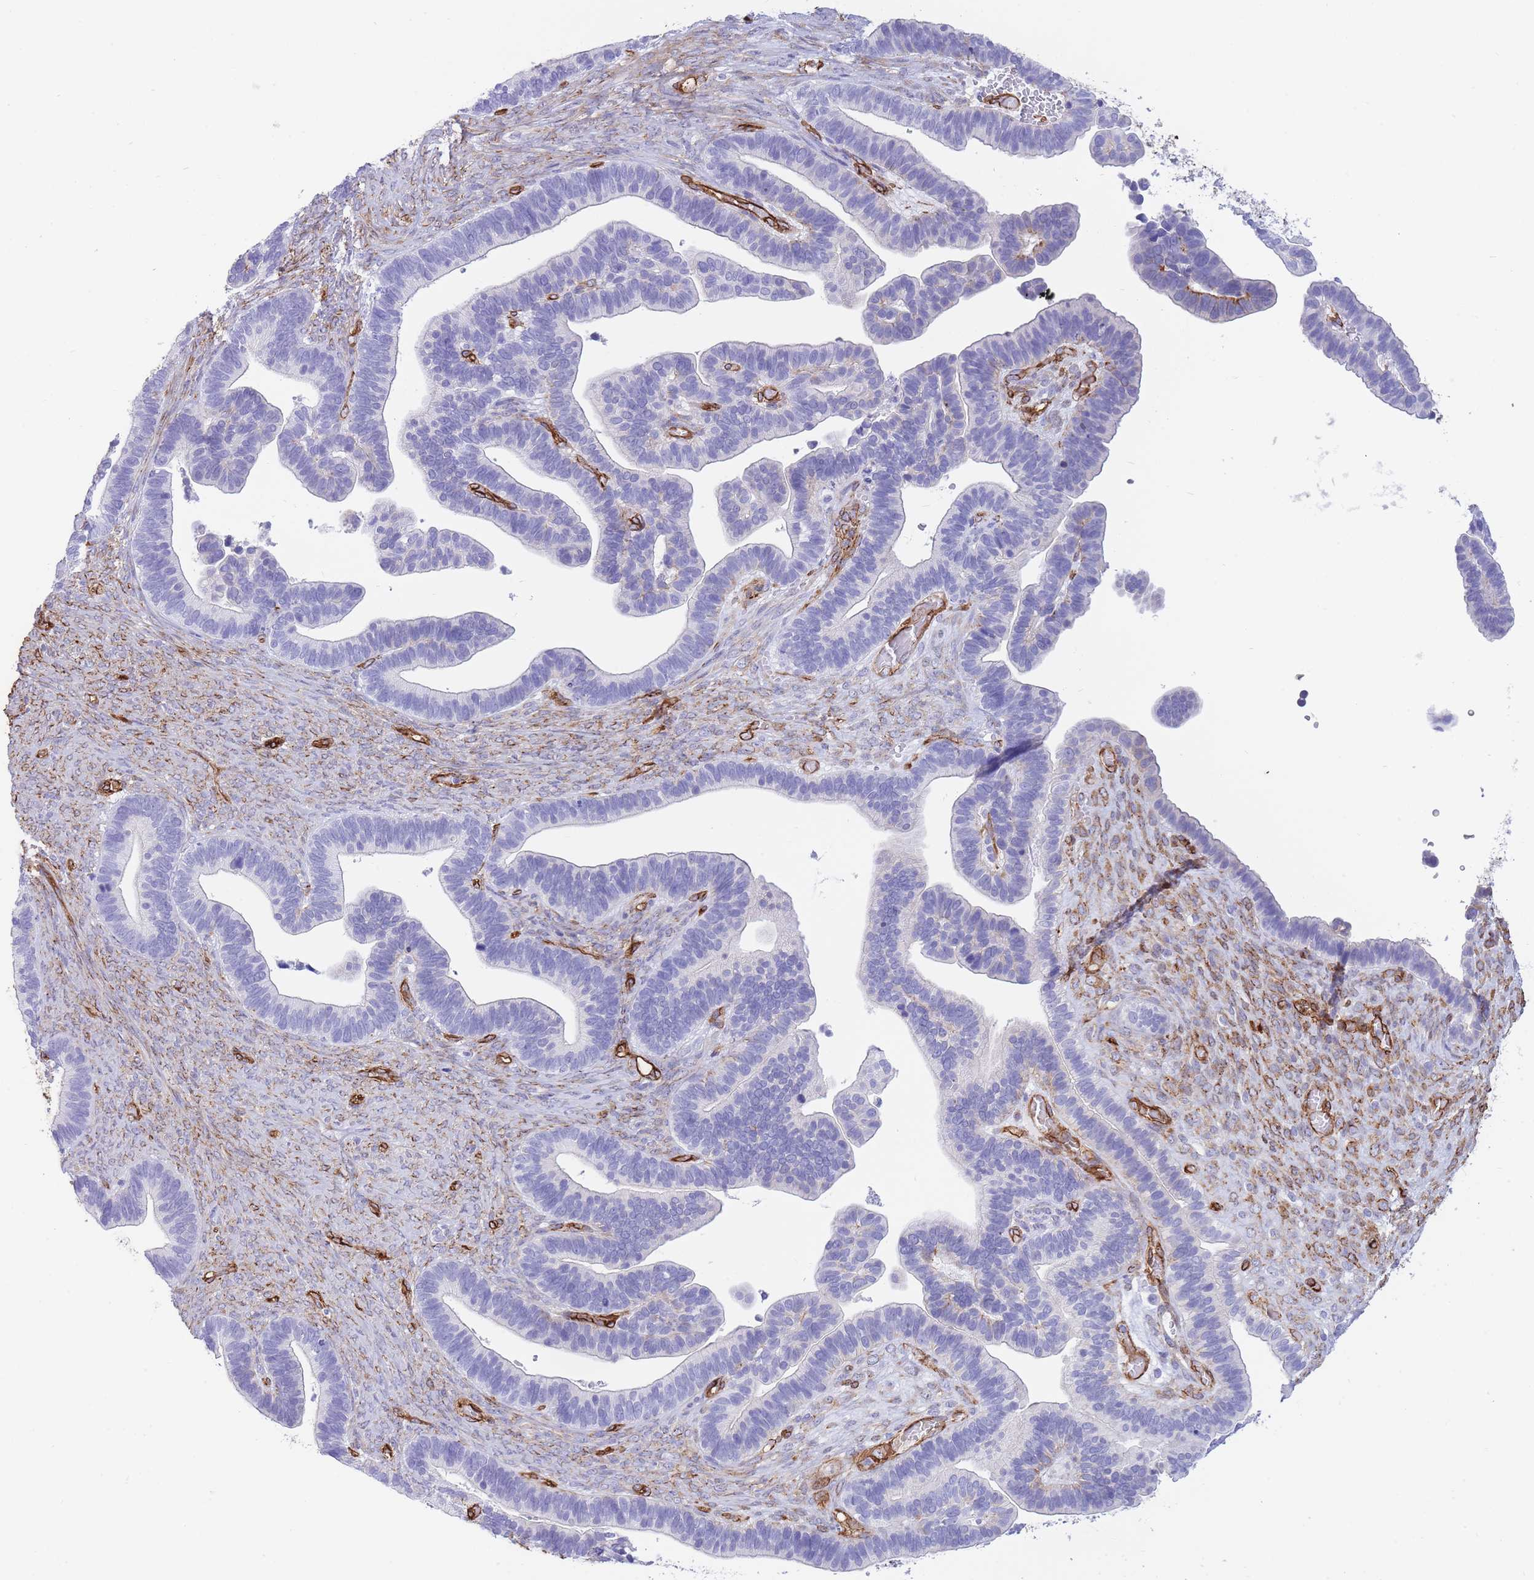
{"staining": {"intensity": "negative", "quantity": "none", "location": "none"}, "tissue": "ovarian cancer", "cell_type": "Tumor cells", "image_type": "cancer", "snomed": [{"axis": "morphology", "description": "Cystadenocarcinoma, serous, NOS"}, {"axis": "topography", "description": "Ovary"}], "caption": "A photomicrograph of human serous cystadenocarcinoma (ovarian) is negative for staining in tumor cells.", "gene": "CAVIN1", "patient": {"sex": "female", "age": 56}}